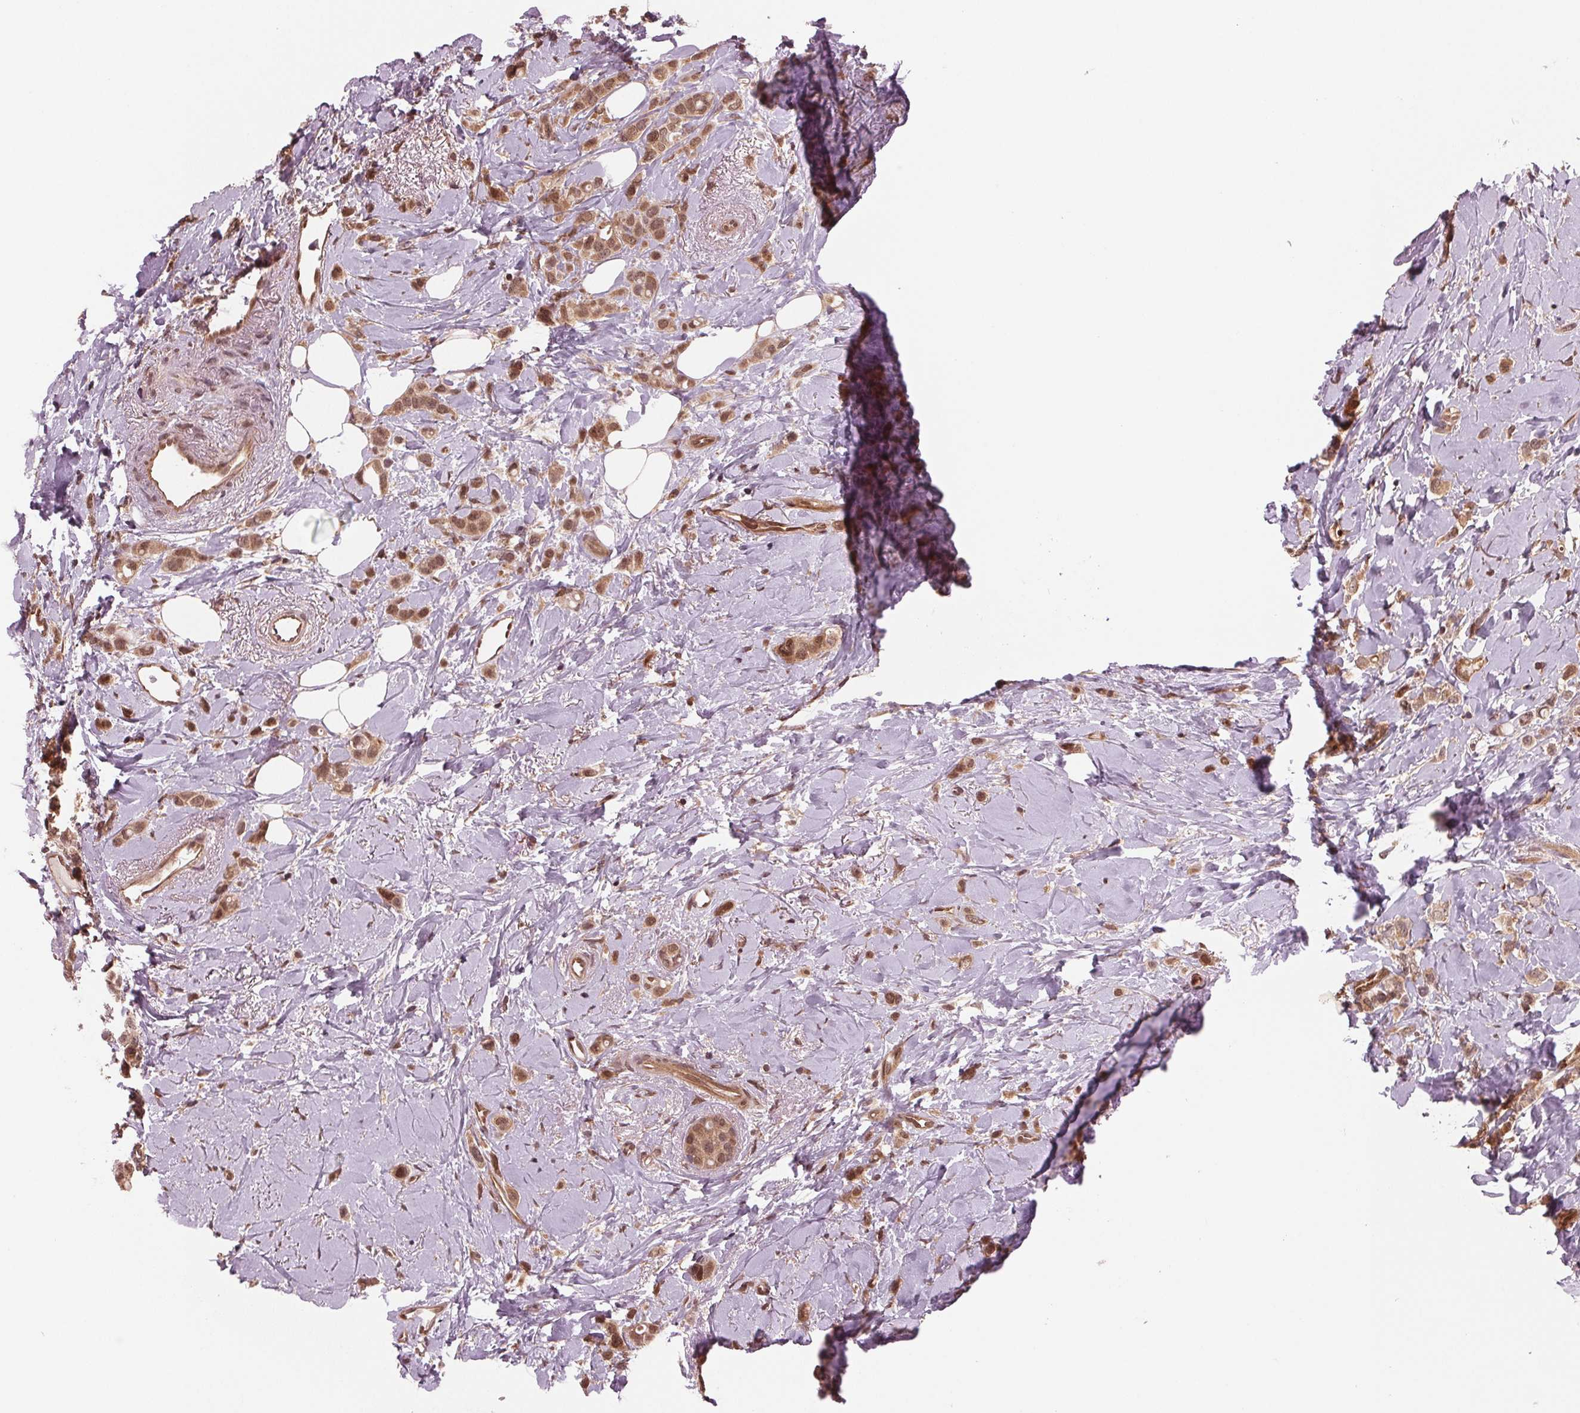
{"staining": {"intensity": "moderate", "quantity": ">75%", "location": "nuclear"}, "tissue": "breast cancer", "cell_type": "Tumor cells", "image_type": "cancer", "snomed": [{"axis": "morphology", "description": "Lobular carcinoma"}, {"axis": "topography", "description": "Breast"}], "caption": "IHC micrograph of neoplastic tissue: breast lobular carcinoma stained using IHC shows medium levels of moderate protein expression localized specifically in the nuclear of tumor cells, appearing as a nuclear brown color.", "gene": "STAT3", "patient": {"sex": "female", "age": 66}}